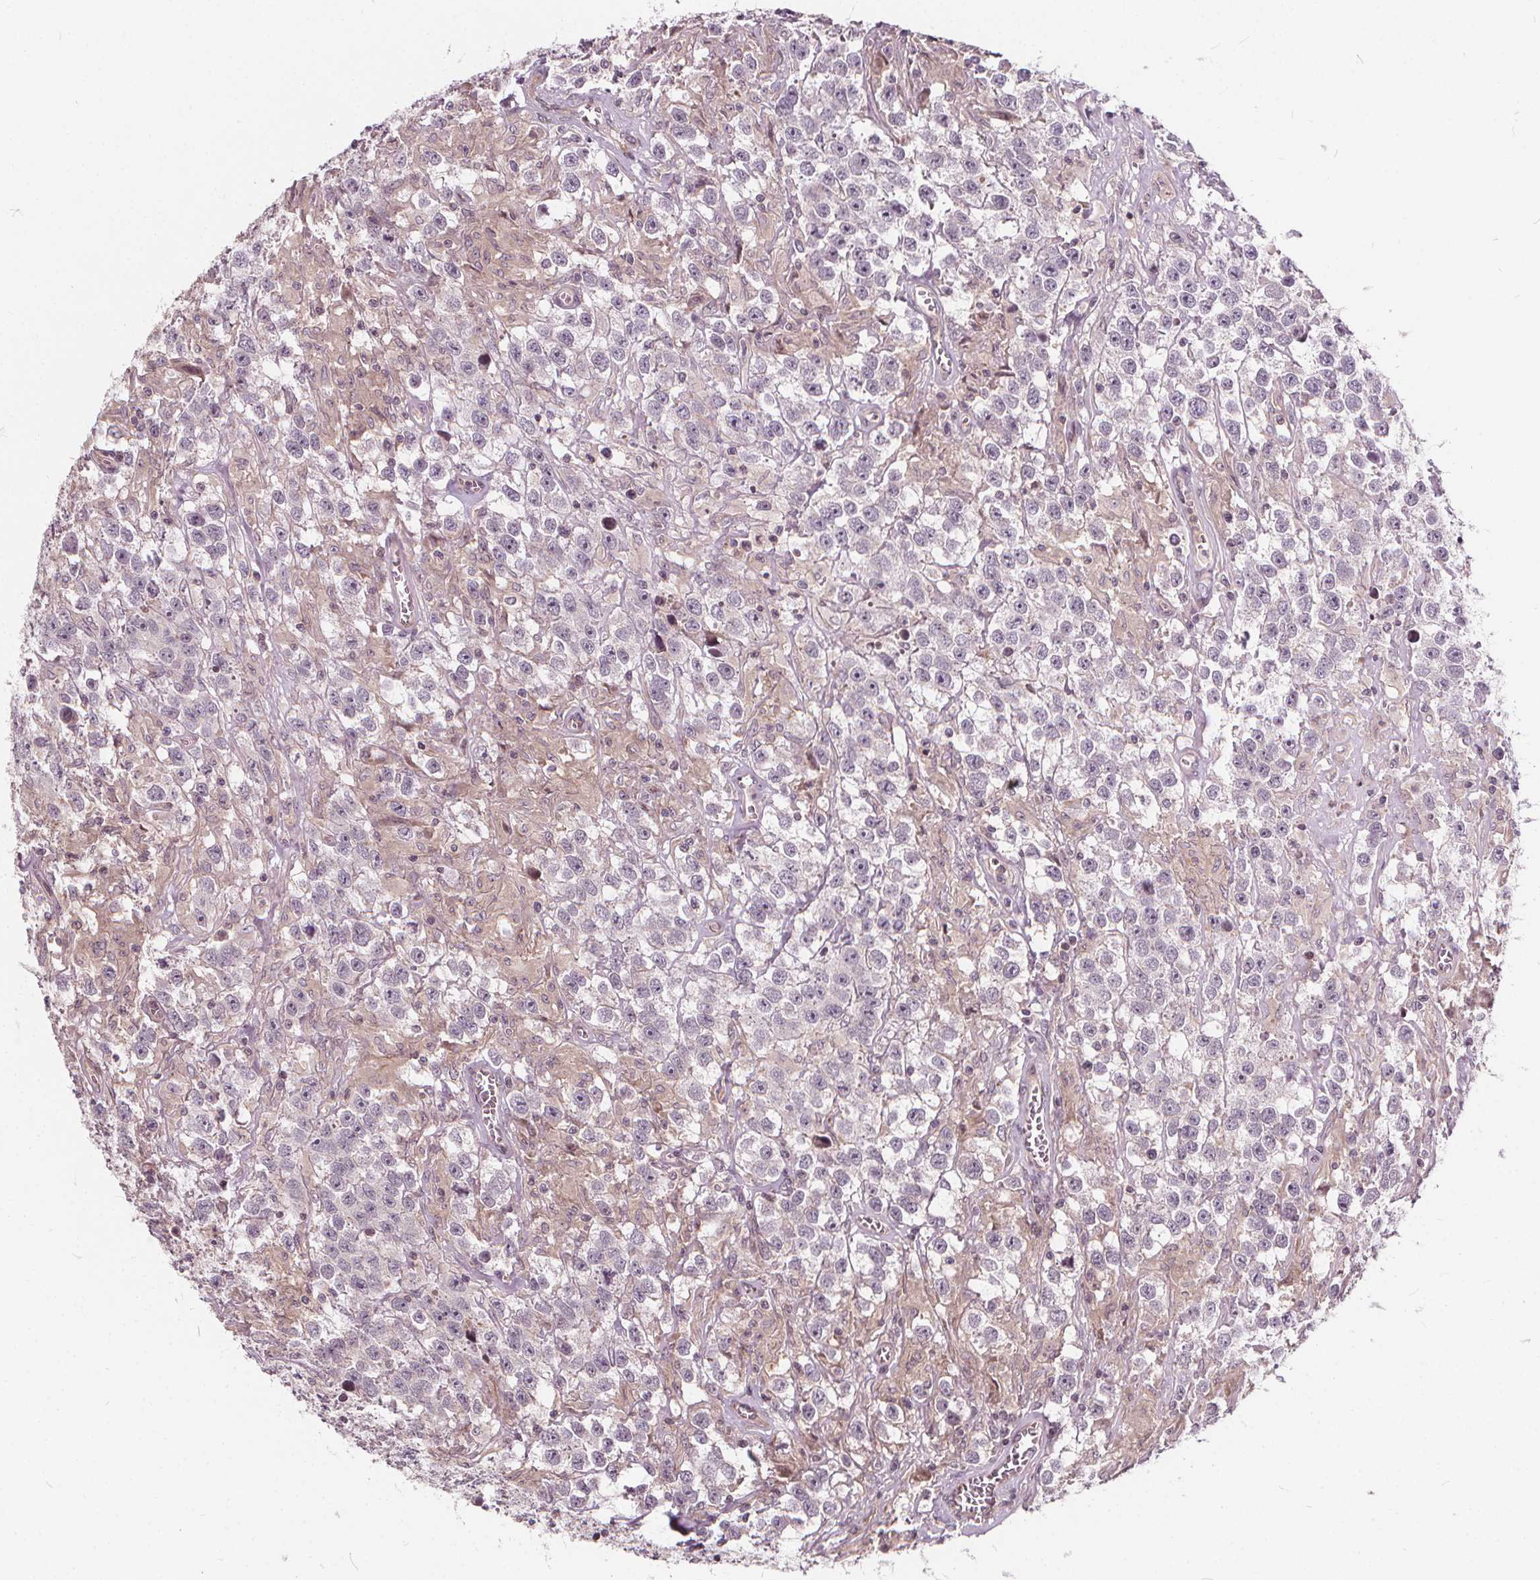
{"staining": {"intensity": "negative", "quantity": "none", "location": "none"}, "tissue": "testis cancer", "cell_type": "Tumor cells", "image_type": "cancer", "snomed": [{"axis": "morphology", "description": "Seminoma, NOS"}, {"axis": "topography", "description": "Testis"}], "caption": "Human testis cancer stained for a protein using immunohistochemistry (IHC) shows no staining in tumor cells.", "gene": "INPP5E", "patient": {"sex": "male", "age": 43}}